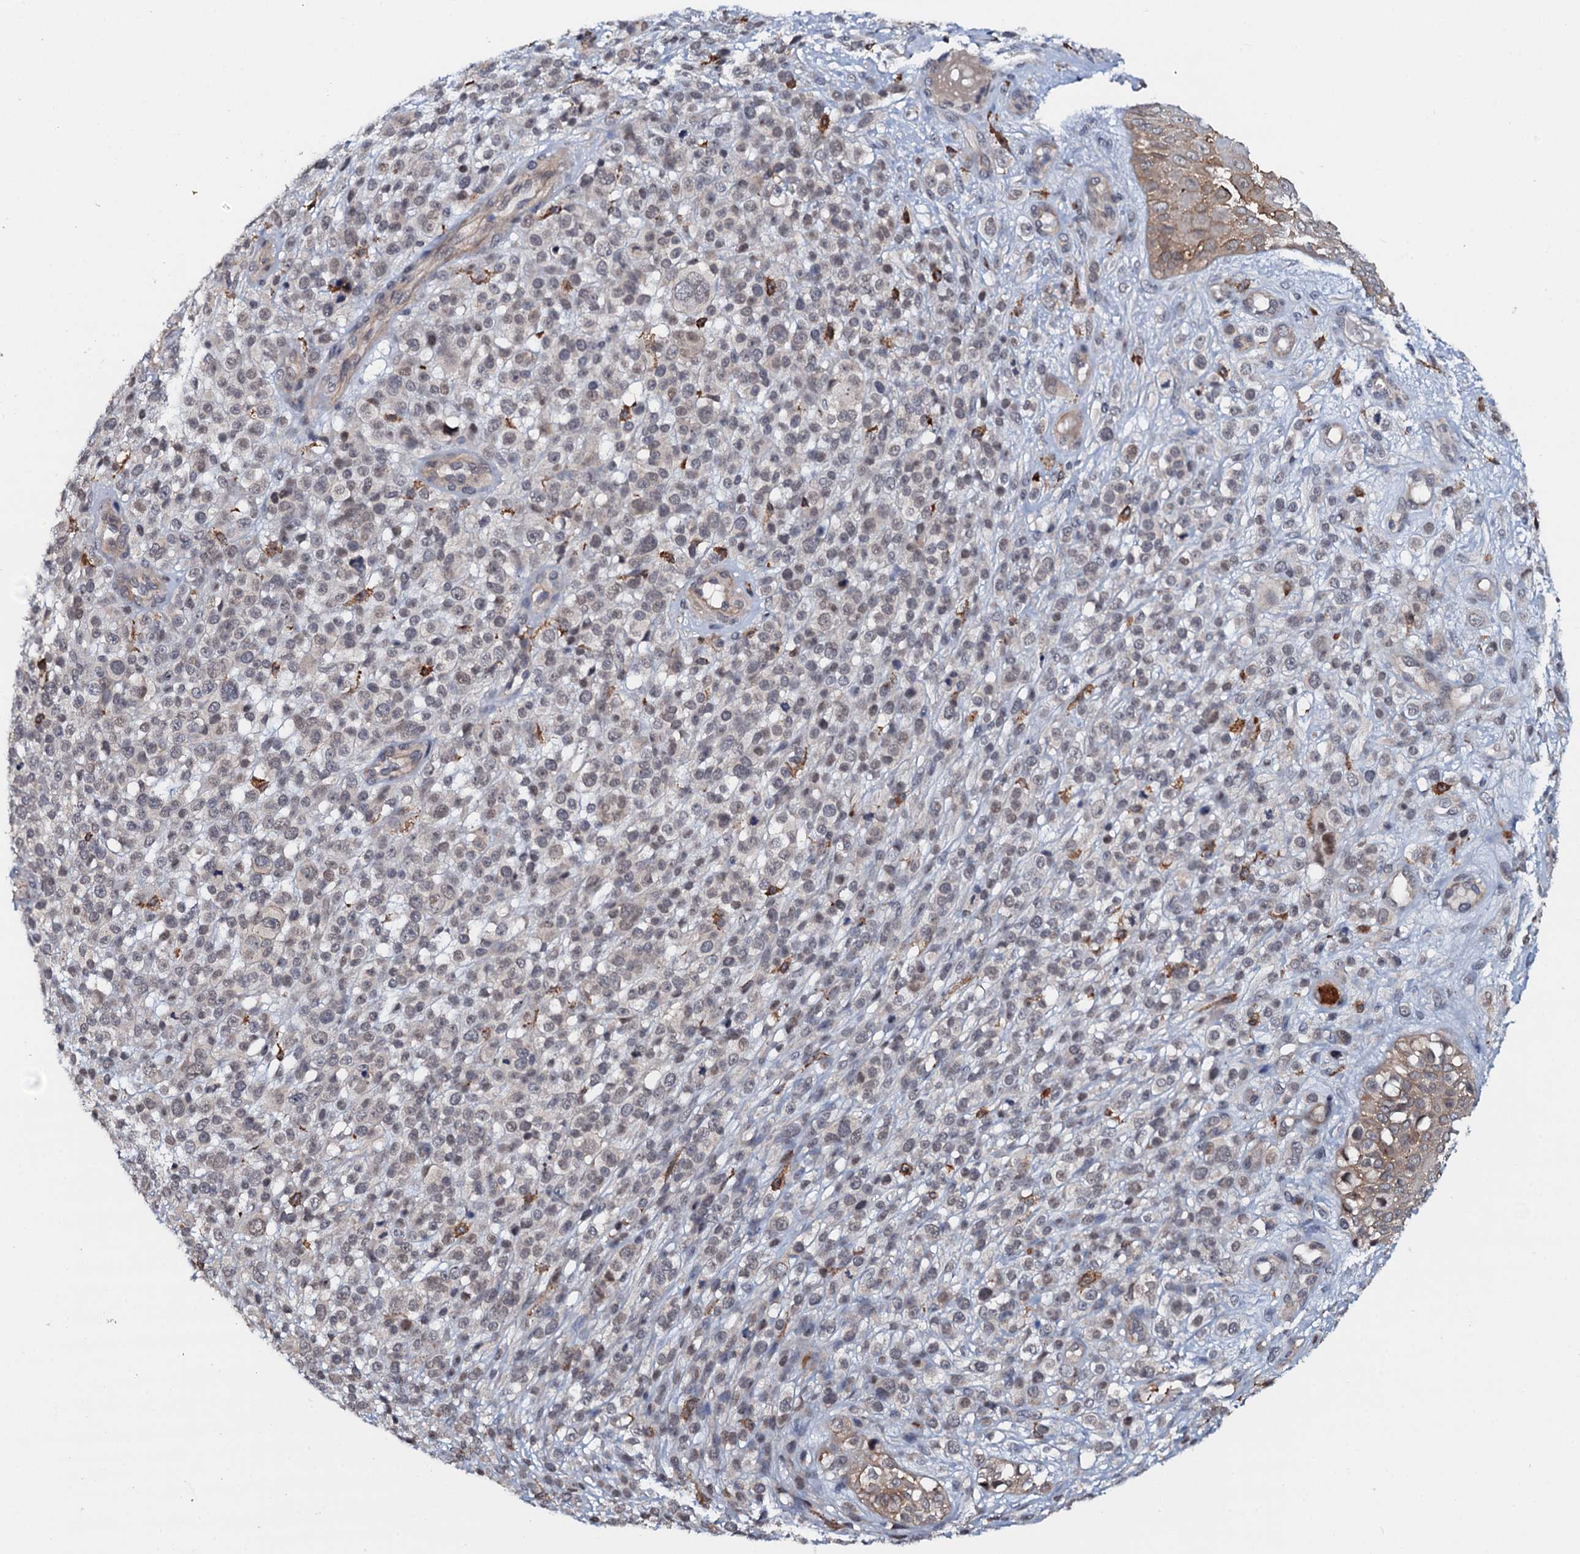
{"staining": {"intensity": "negative", "quantity": "none", "location": "none"}, "tissue": "melanoma", "cell_type": "Tumor cells", "image_type": "cancer", "snomed": [{"axis": "morphology", "description": "Malignant melanoma, NOS"}, {"axis": "topography", "description": "Skin"}], "caption": "An immunohistochemistry (IHC) micrograph of melanoma is shown. There is no staining in tumor cells of melanoma.", "gene": "VAMP8", "patient": {"sex": "female", "age": 55}}